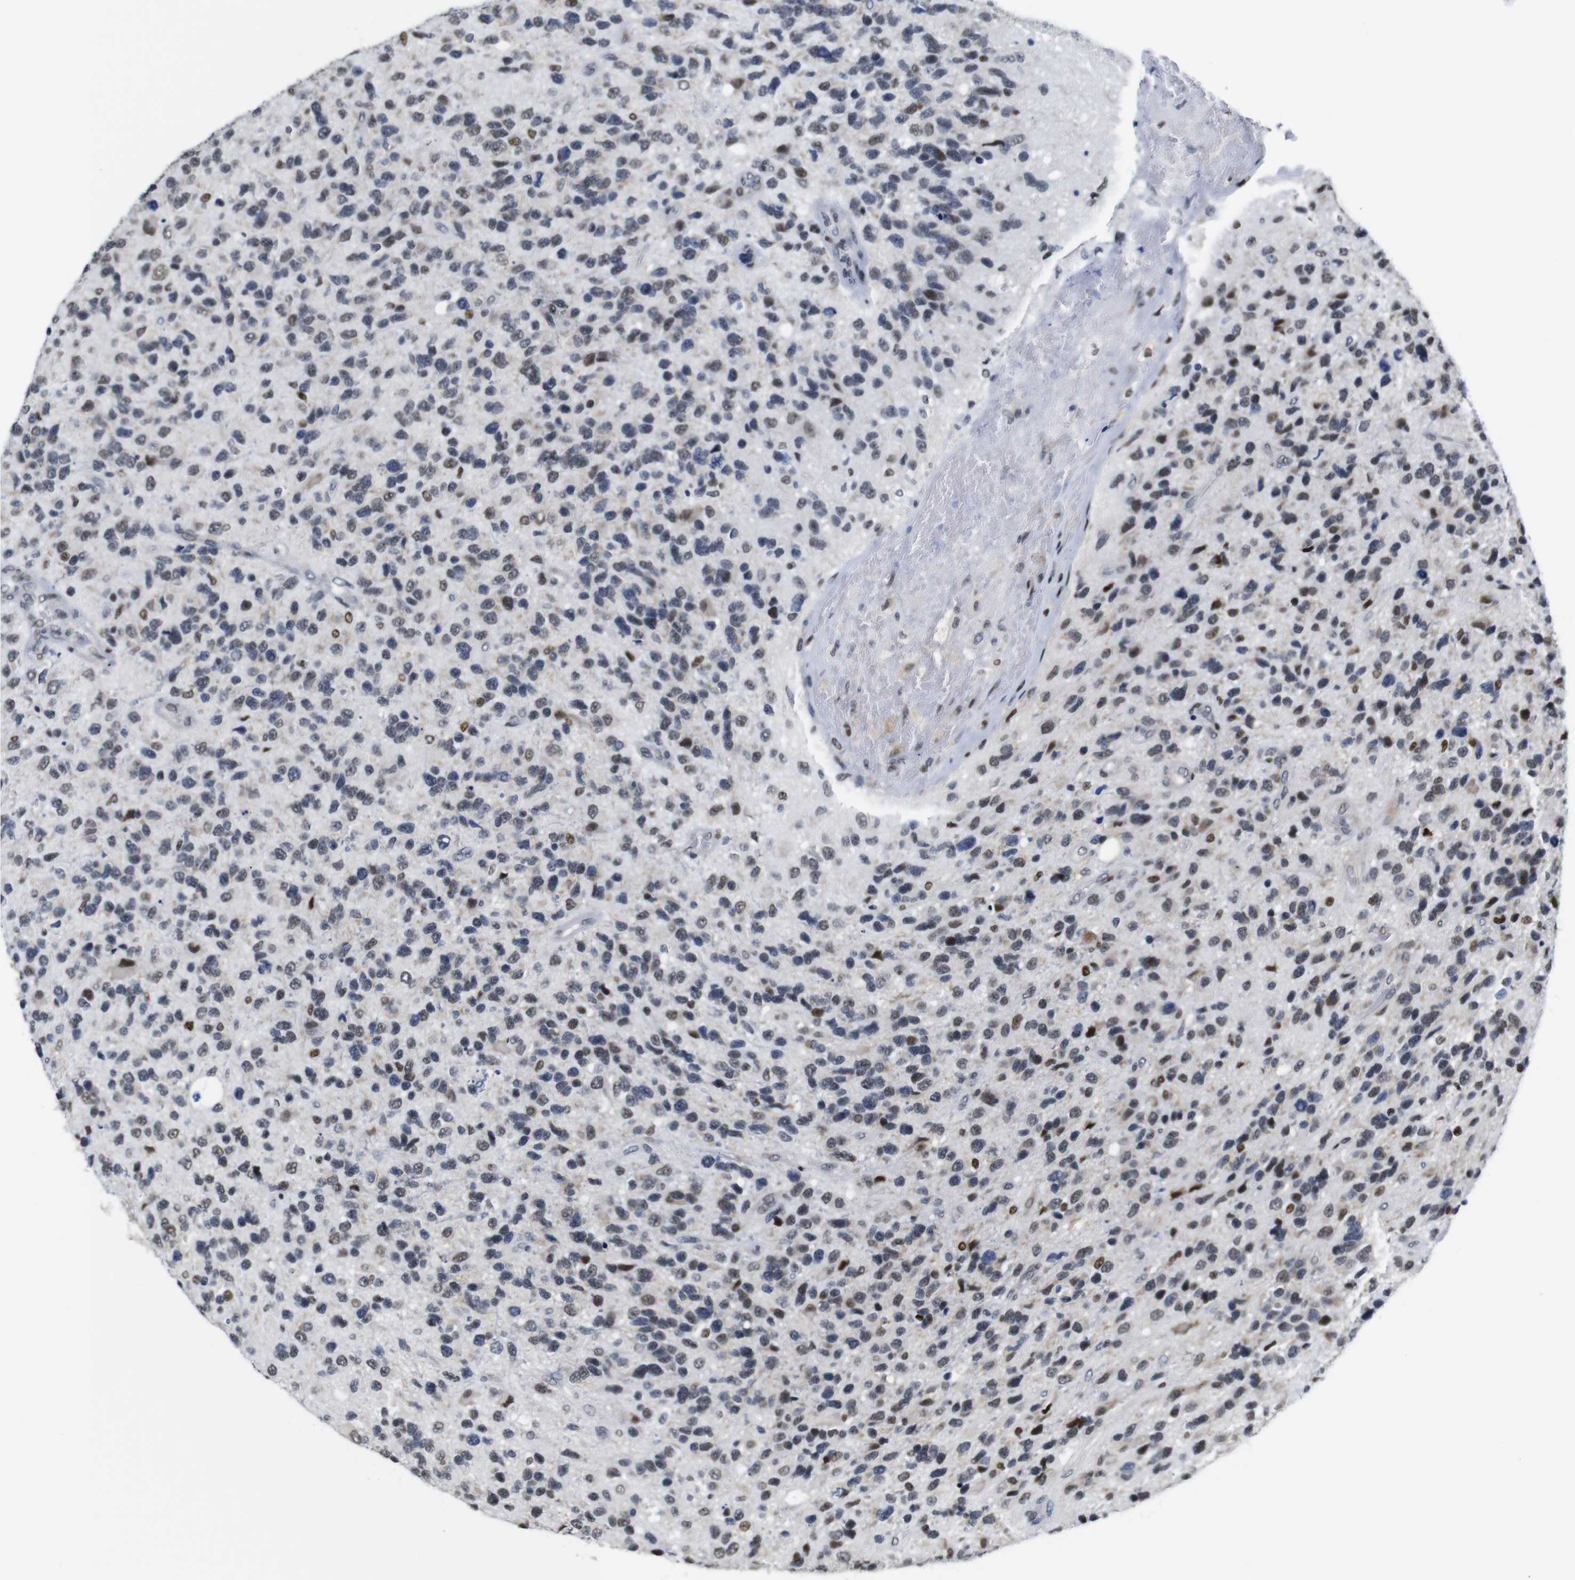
{"staining": {"intensity": "weak", "quantity": "25%-75%", "location": "nuclear"}, "tissue": "glioma", "cell_type": "Tumor cells", "image_type": "cancer", "snomed": [{"axis": "morphology", "description": "Glioma, malignant, High grade"}, {"axis": "topography", "description": "Brain"}], "caption": "Immunohistochemical staining of glioma shows low levels of weak nuclear expression in approximately 25%-75% of tumor cells.", "gene": "GATA6", "patient": {"sex": "female", "age": 58}}